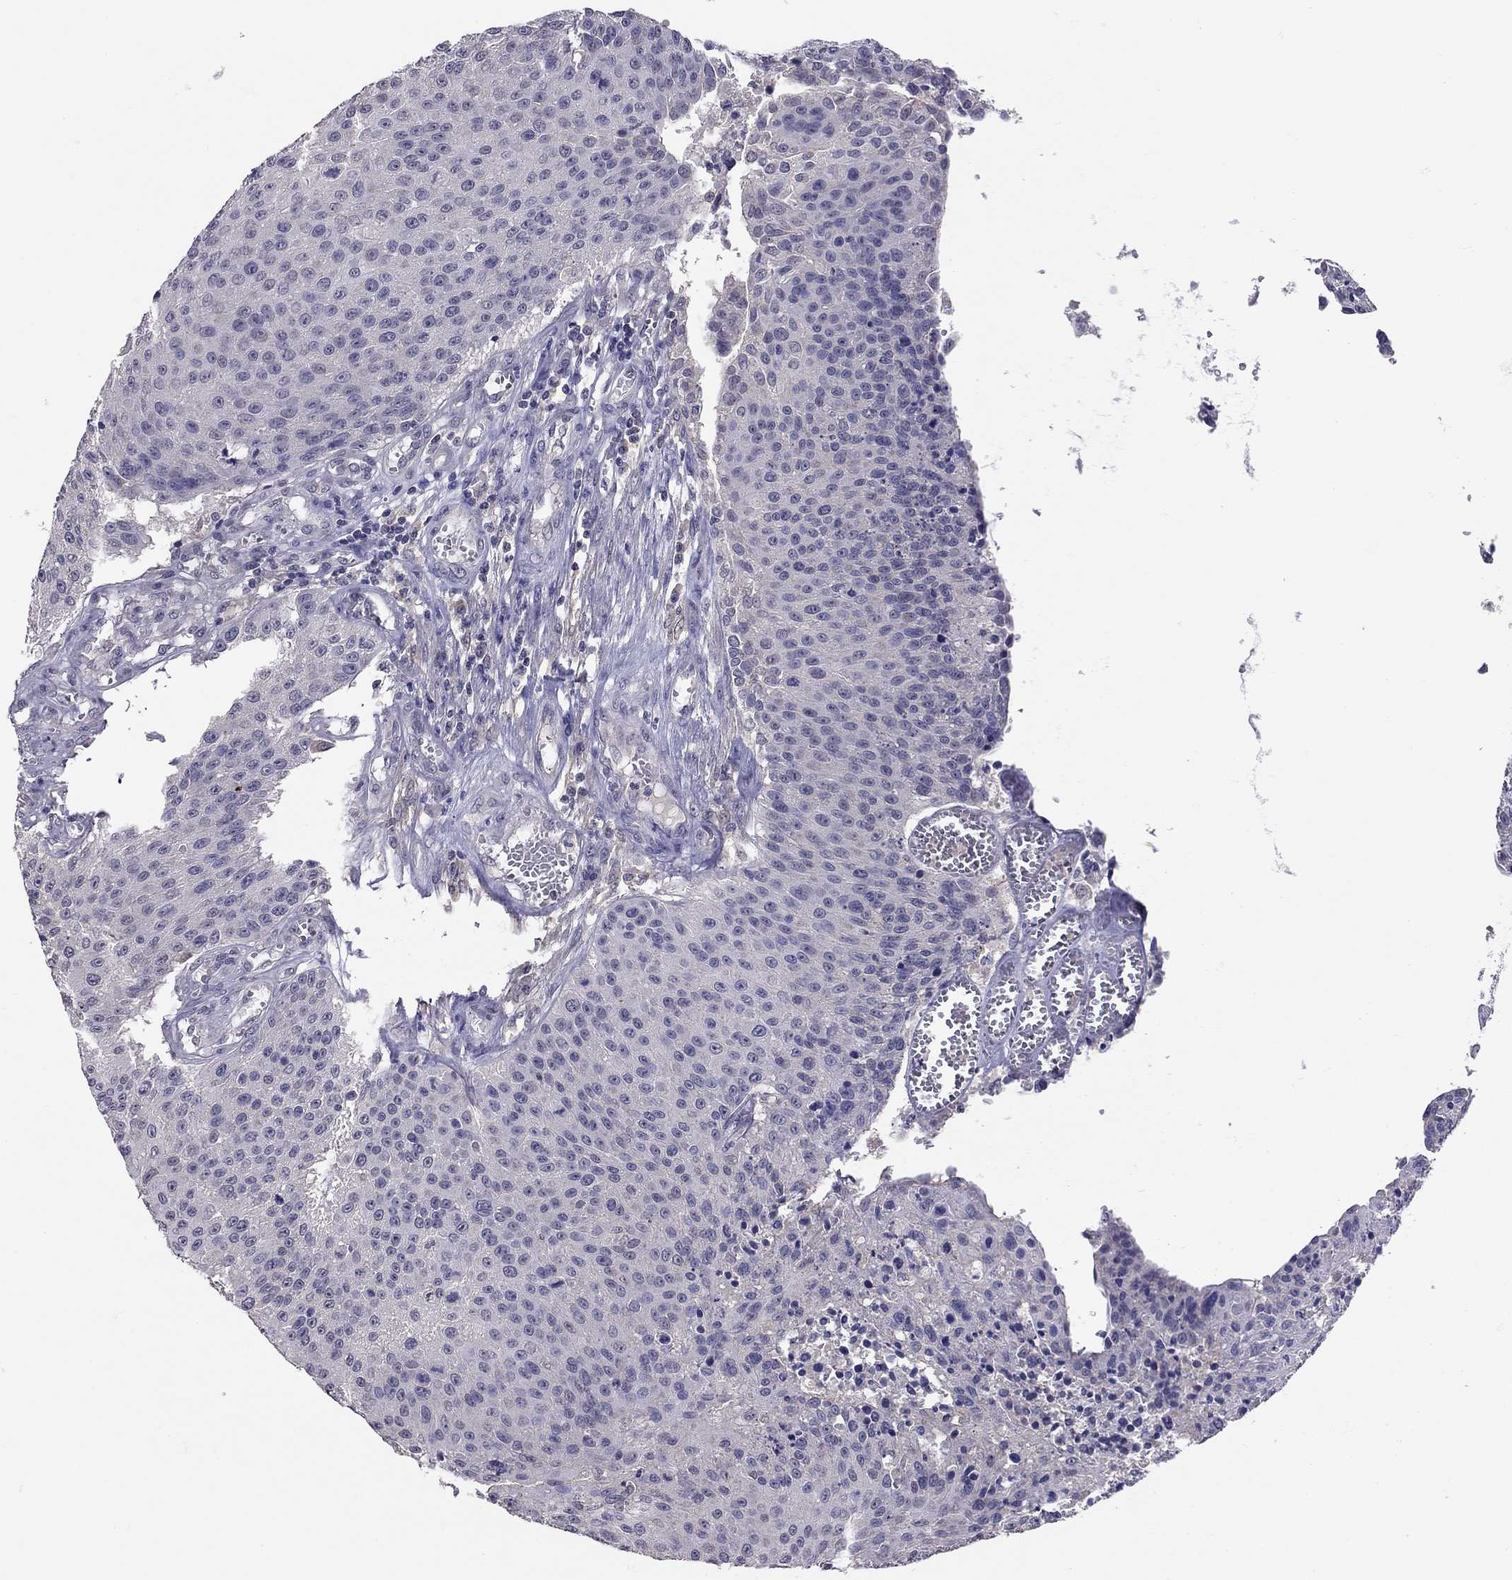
{"staining": {"intensity": "negative", "quantity": "none", "location": "none"}, "tissue": "urothelial cancer", "cell_type": "Tumor cells", "image_type": "cancer", "snomed": [{"axis": "morphology", "description": "Urothelial carcinoma, NOS"}, {"axis": "topography", "description": "Urinary bladder"}], "caption": "An IHC histopathology image of transitional cell carcinoma is shown. There is no staining in tumor cells of transitional cell carcinoma.", "gene": "RTP5", "patient": {"sex": "male", "age": 55}}